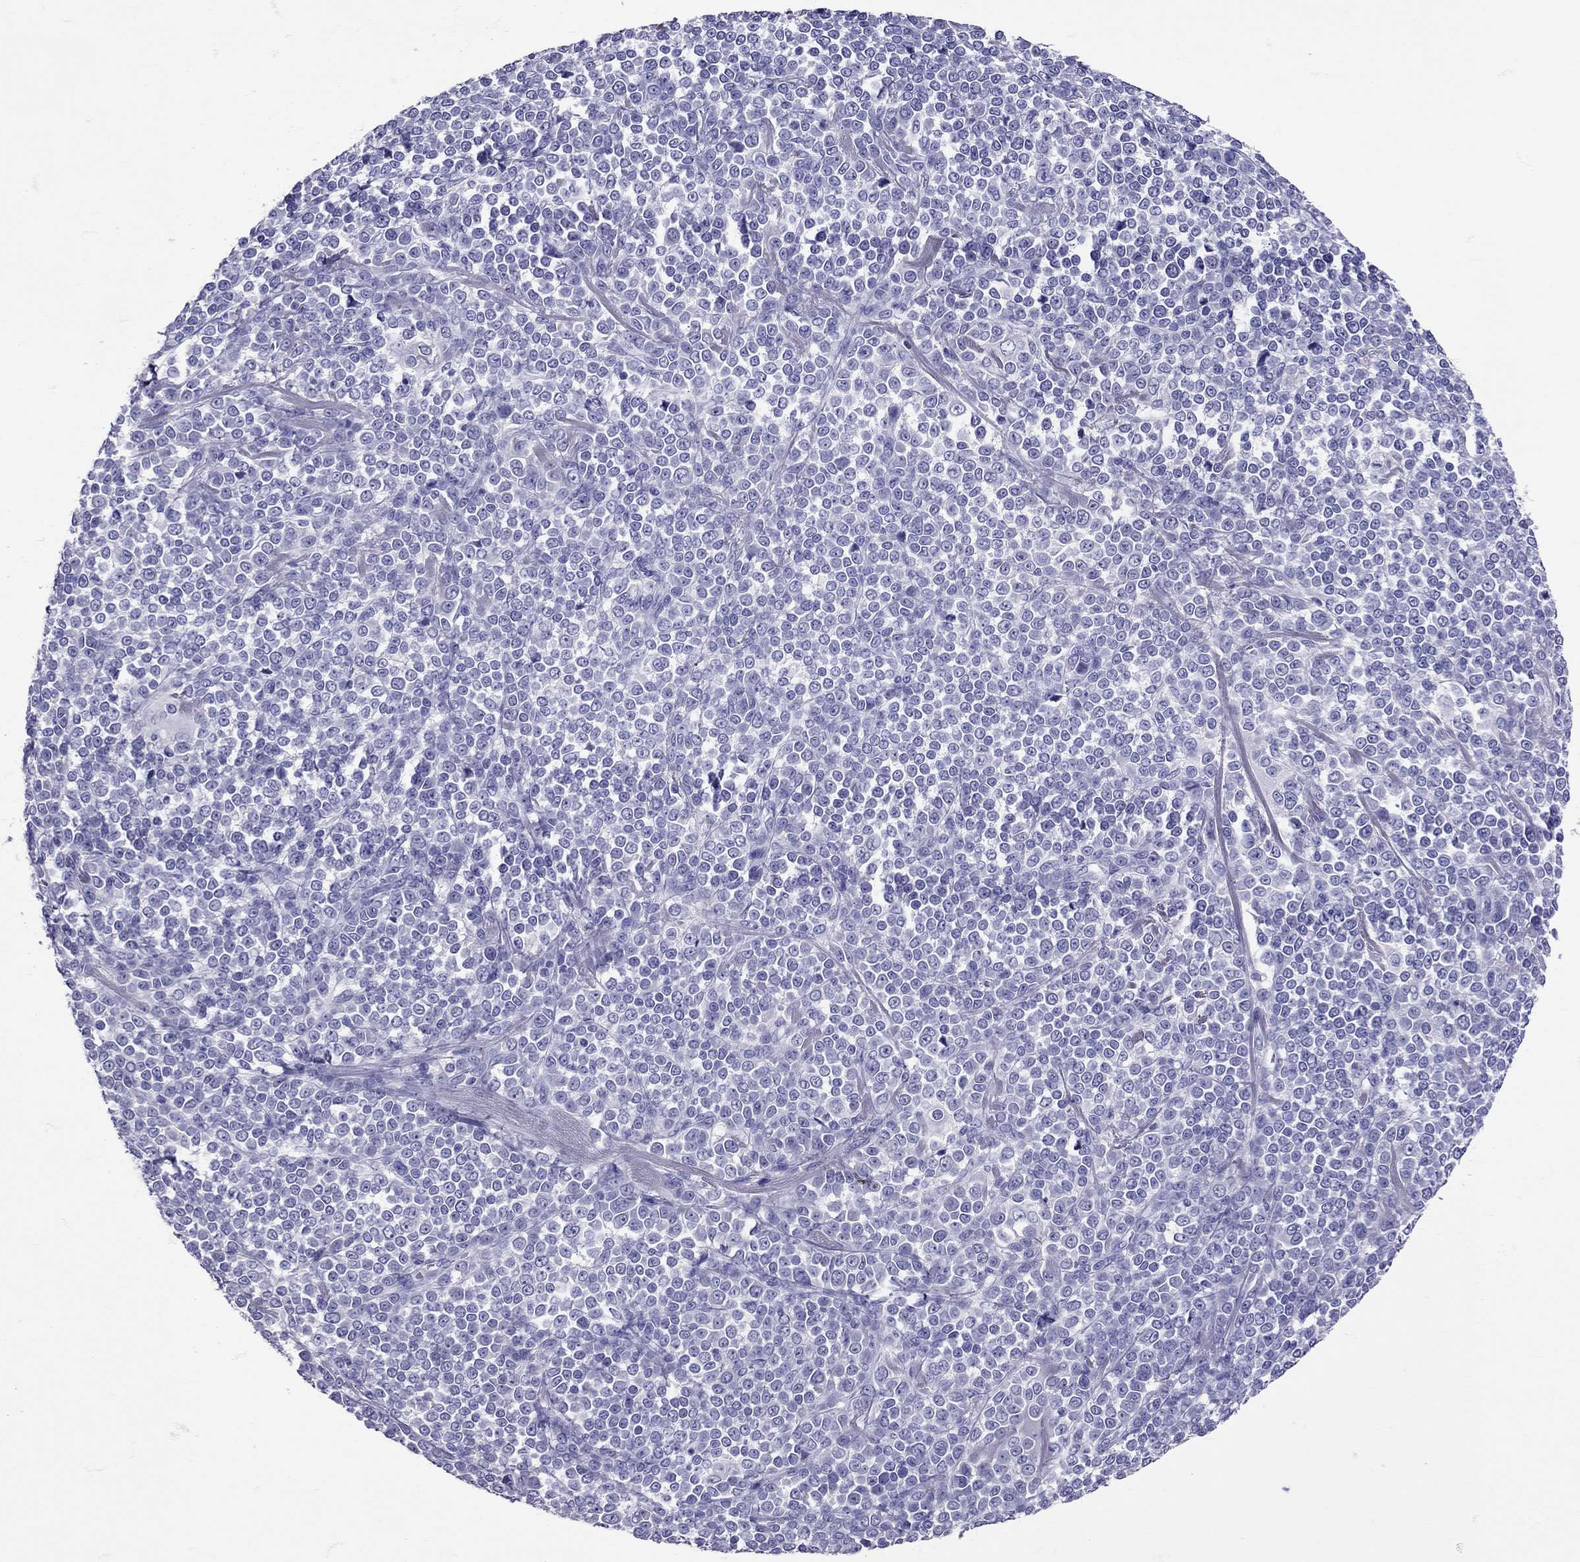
{"staining": {"intensity": "negative", "quantity": "none", "location": "none"}, "tissue": "melanoma", "cell_type": "Tumor cells", "image_type": "cancer", "snomed": [{"axis": "morphology", "description": "Malignant melanoma, NOS"}, {"axis": "topography", "description": "Skin"}], "caption": "Immunohistochemistry of human malignant melanoma reveals no positivity in tumor cells.", "gene": "TBR1", "patient": {"sex": "female", "age": 95}}